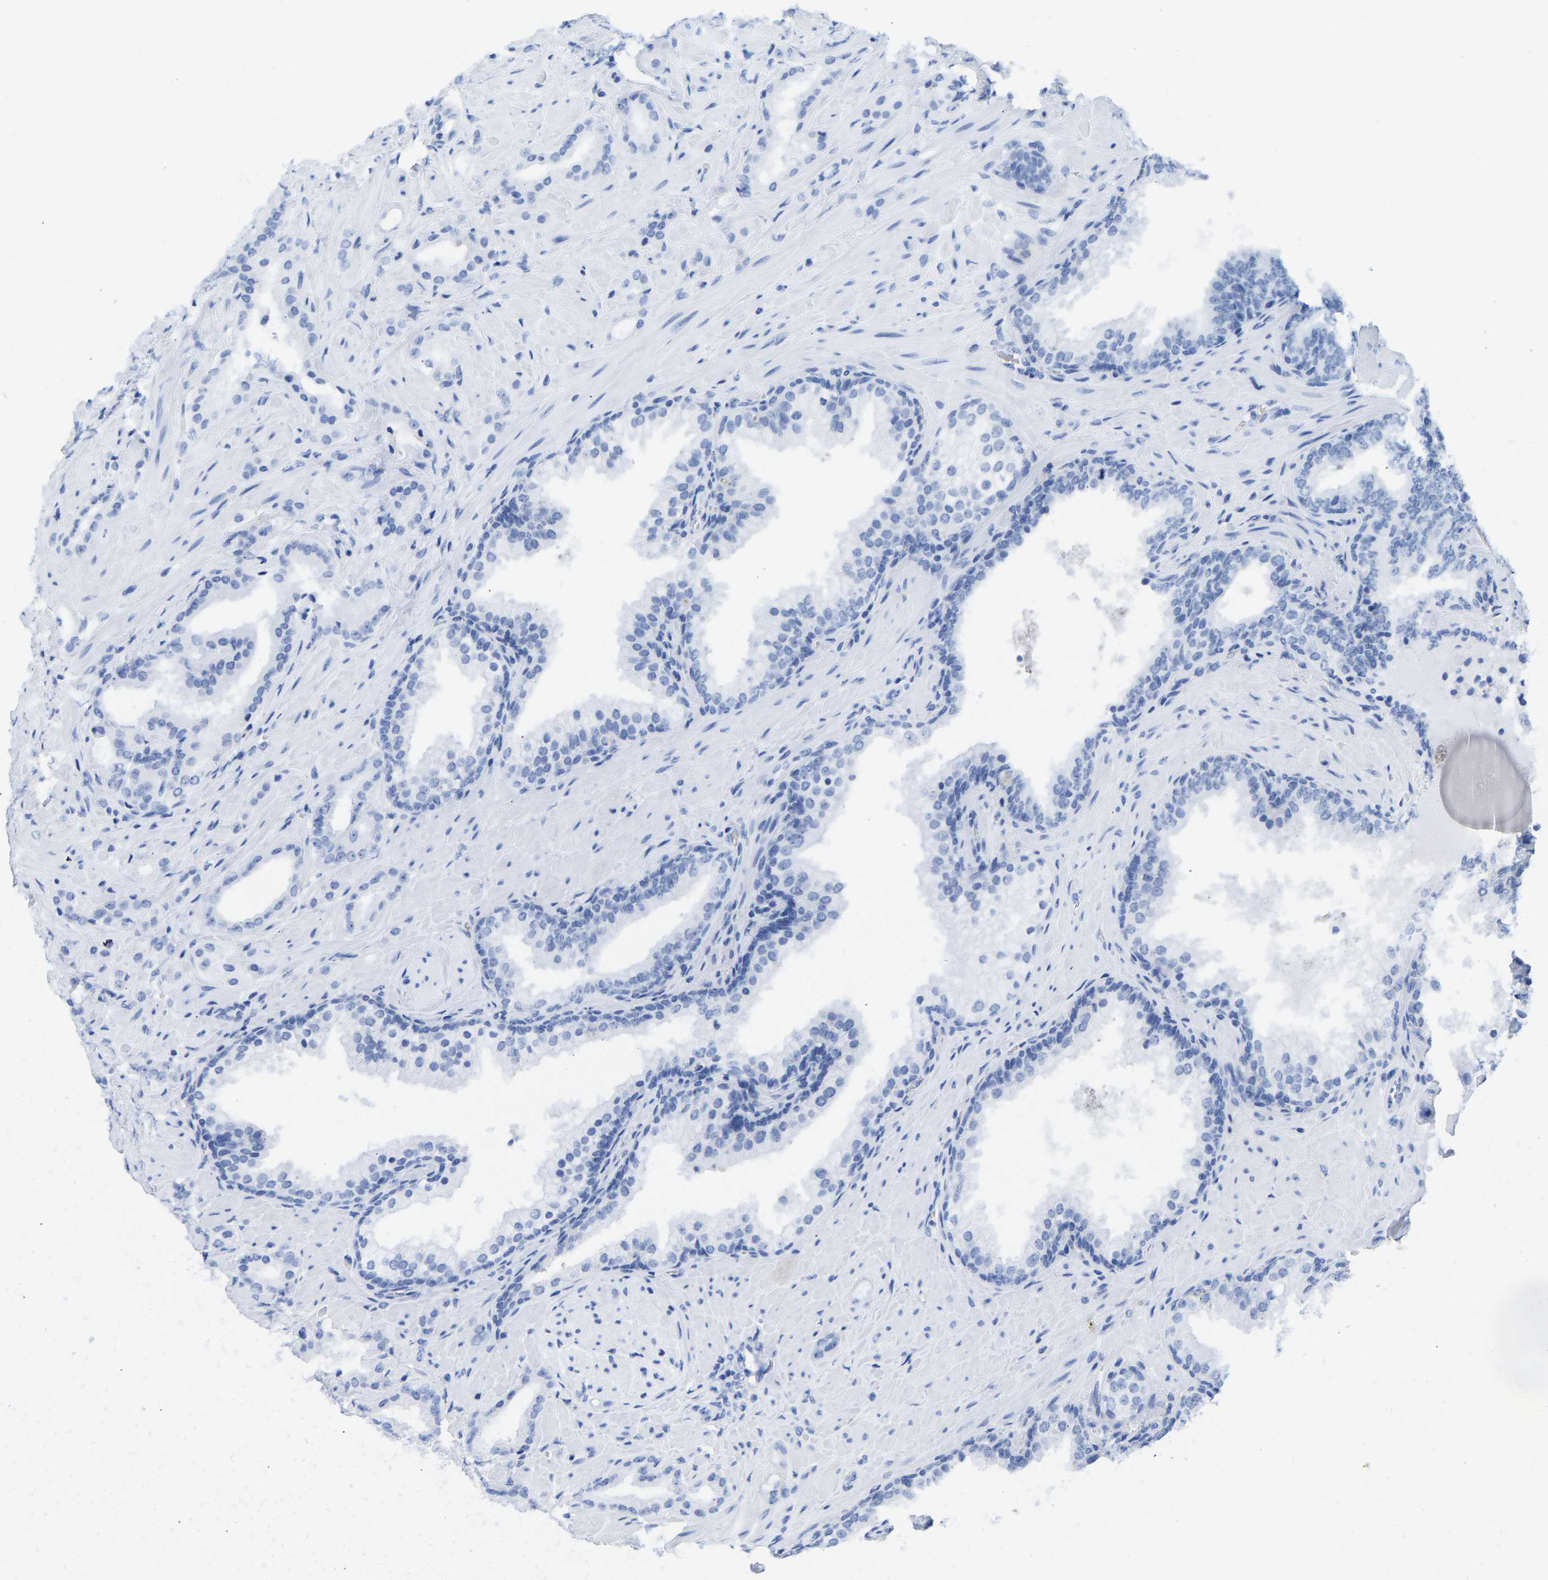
{"staining": {"intensity": "negative", "quantity": "none", "location": "none"}, "tissue": "prostate cancer", "cell_type": "Tumor cells", "image_type": "cancer", "snomed": [{"axis": "morphology", "description": "Adenocarcinoma, High grade"}, {"axis": "topography", "description": "Prostate"}], "caption": "Immunohistochemistry histopathology image of prostate cancer stained for a protein (brown), which reveals no expression in tumor cells.", "gene": "ELMO2", "patient": {"sex": "male", "age": 64}}